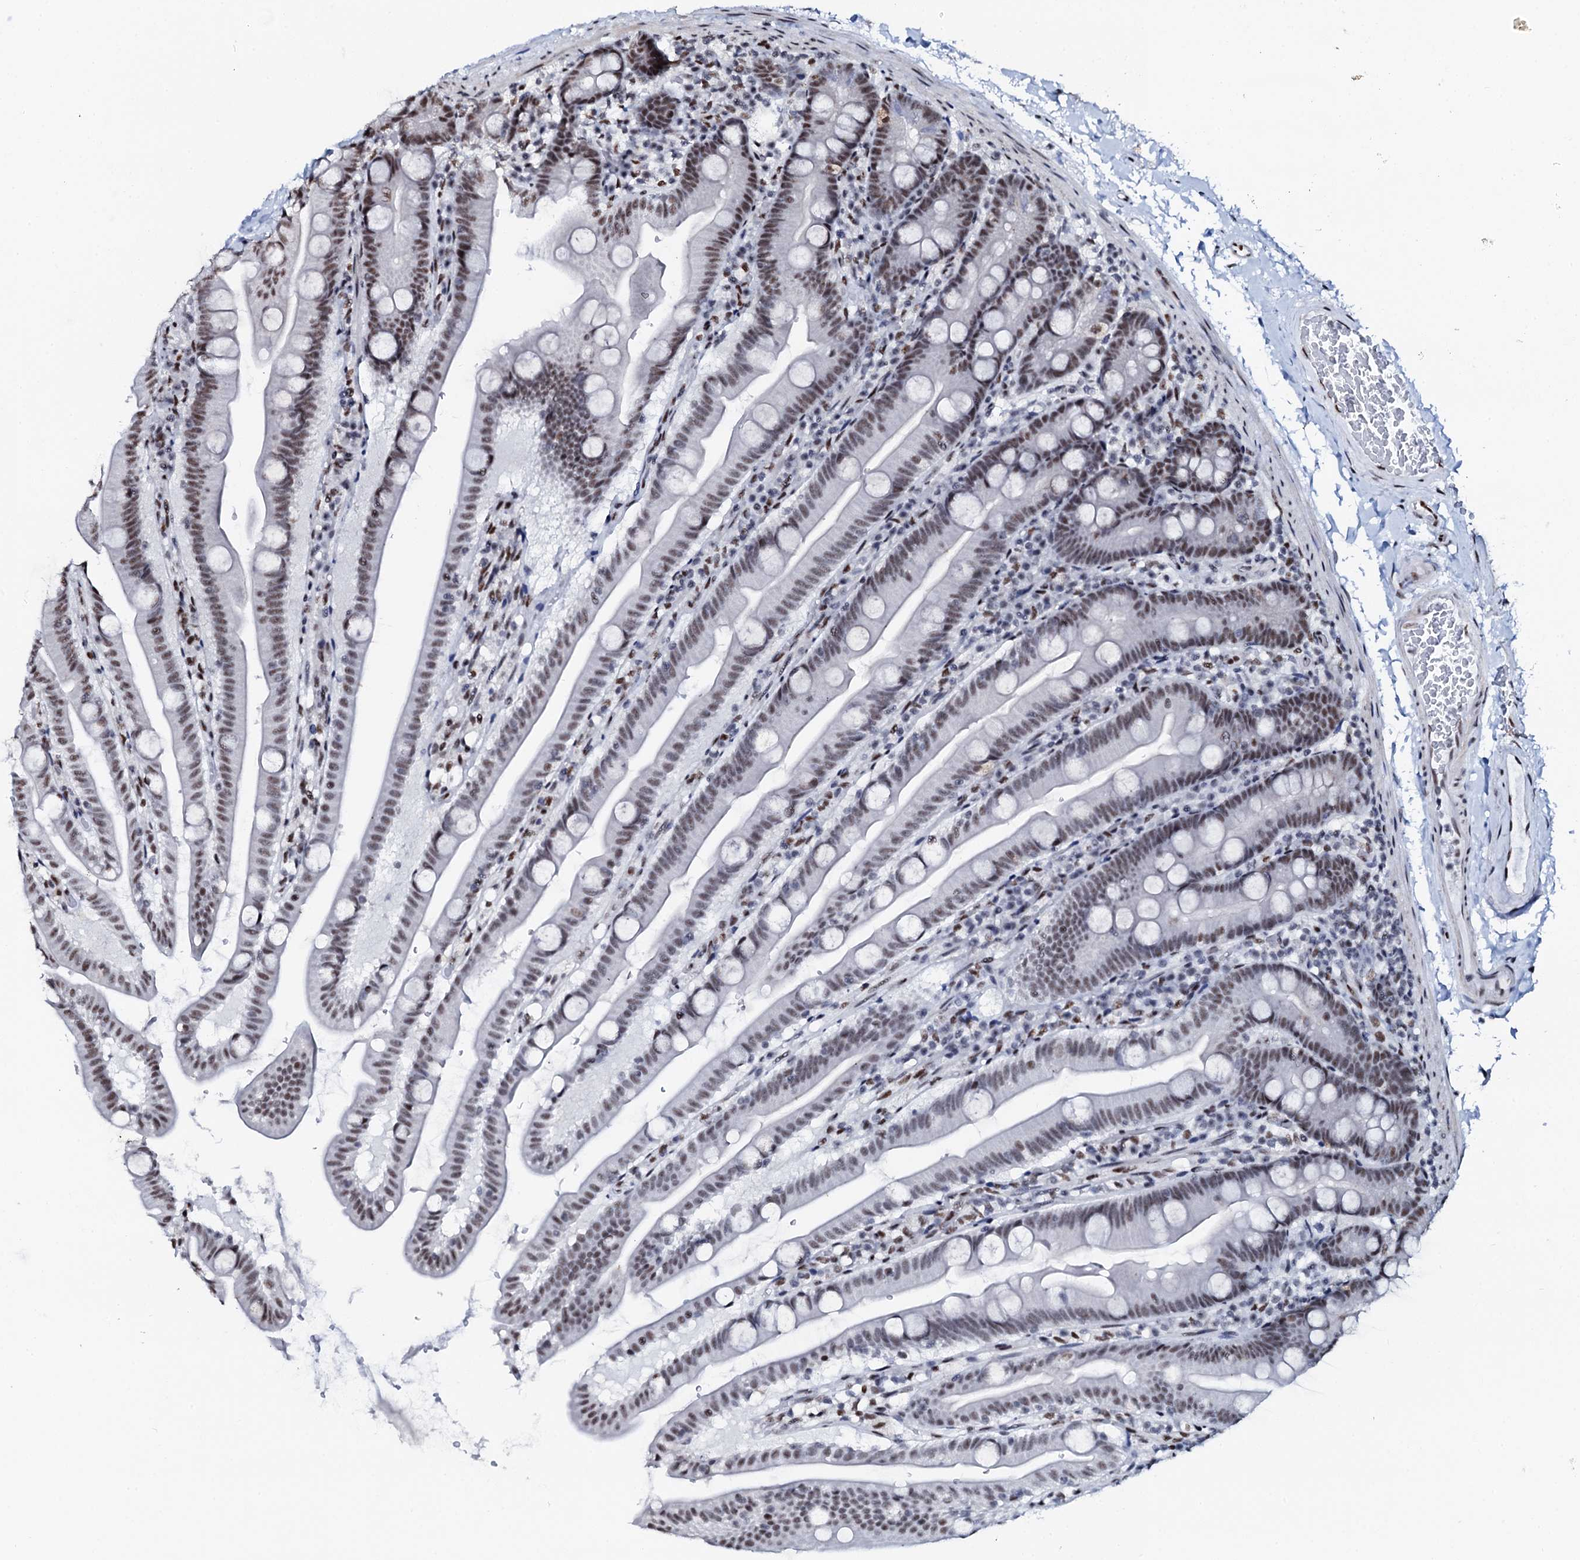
{"staining": {"intensity": "moderate", "quantity": ">75%", "location": "nuclear"}, "tissue": "small intestine", "cell_type": "Glandular cells", "image_type": "normal", "snomed": [{"axis": "morphology", "description": "Normal tissue, NOS"}, {"axis": "topography", "description": "Small intestine"}], "caption": "Immunohistochemical staining of normal human small intestine exhibits moderate nuclear protein expression in about >75% of glandular cells. Ihc stains the protein in brown and the nuclei are stained blue.", "gene": "NKAPD1", "patient": {"sex": "female", "age": 68}}